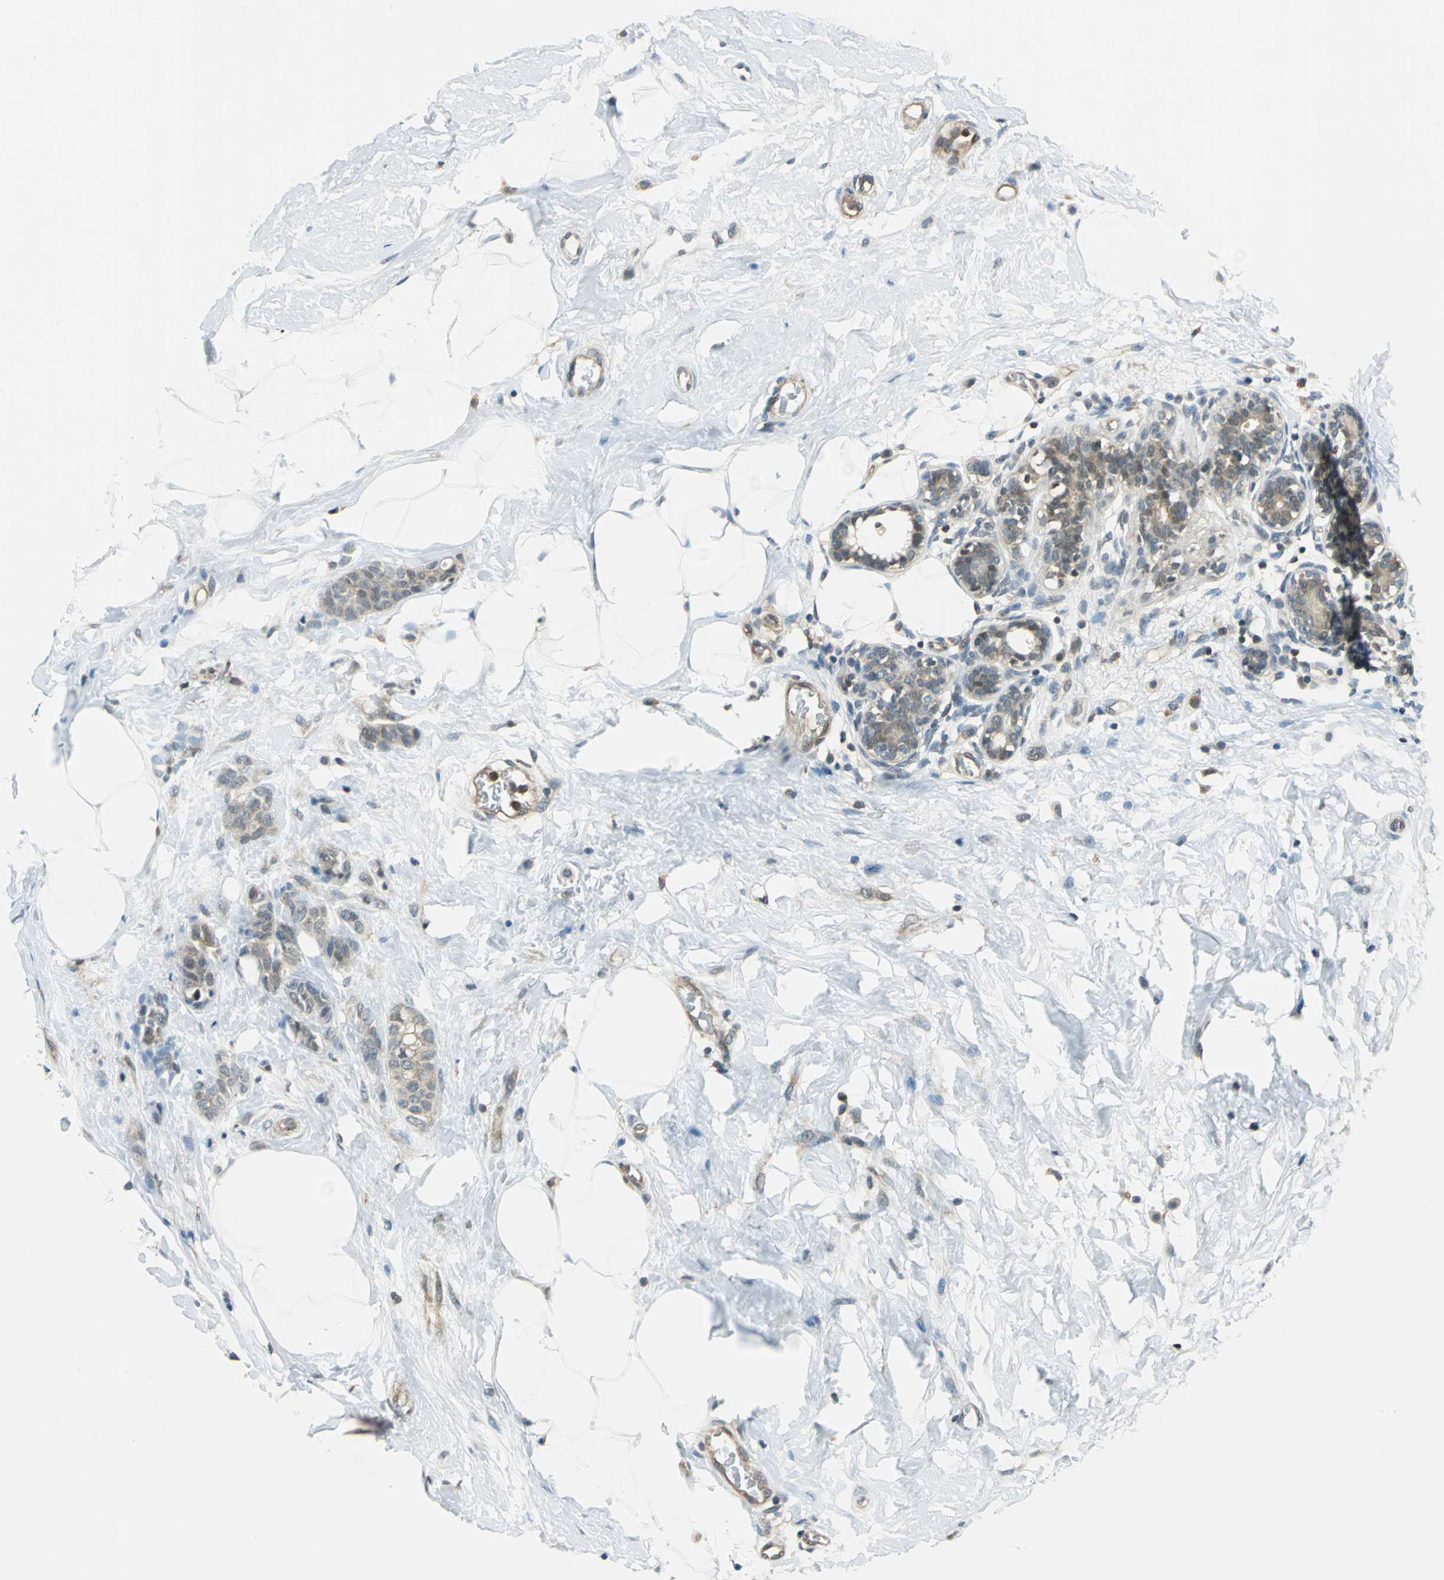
{"staining": {"intensity": "weak", "quantity": ">75%", "location": "cytoplasmic/membranous,nuclear"}, "tissue": "breast cancer", "cell_type": "Tumor cells", "image_type": "cancer", "snomed": [{"axis": "morphology", "description": "Lobular carcinoma, in situ"}, {"axis": "morphology", "description": "Lobular carcinoma"}, {"axis": "topography", "description": "Breast"}], "caption": "A histopathology image of breast cancer stained for a protein reveals weak cytoplasmic/membranous and nuclear brown staining in tumor cells. (DAB IHC, brown staining for protein, blue staining for nuclei).", "gene": "ARPC3", "patient": {"sex": "female", "age": 41}}